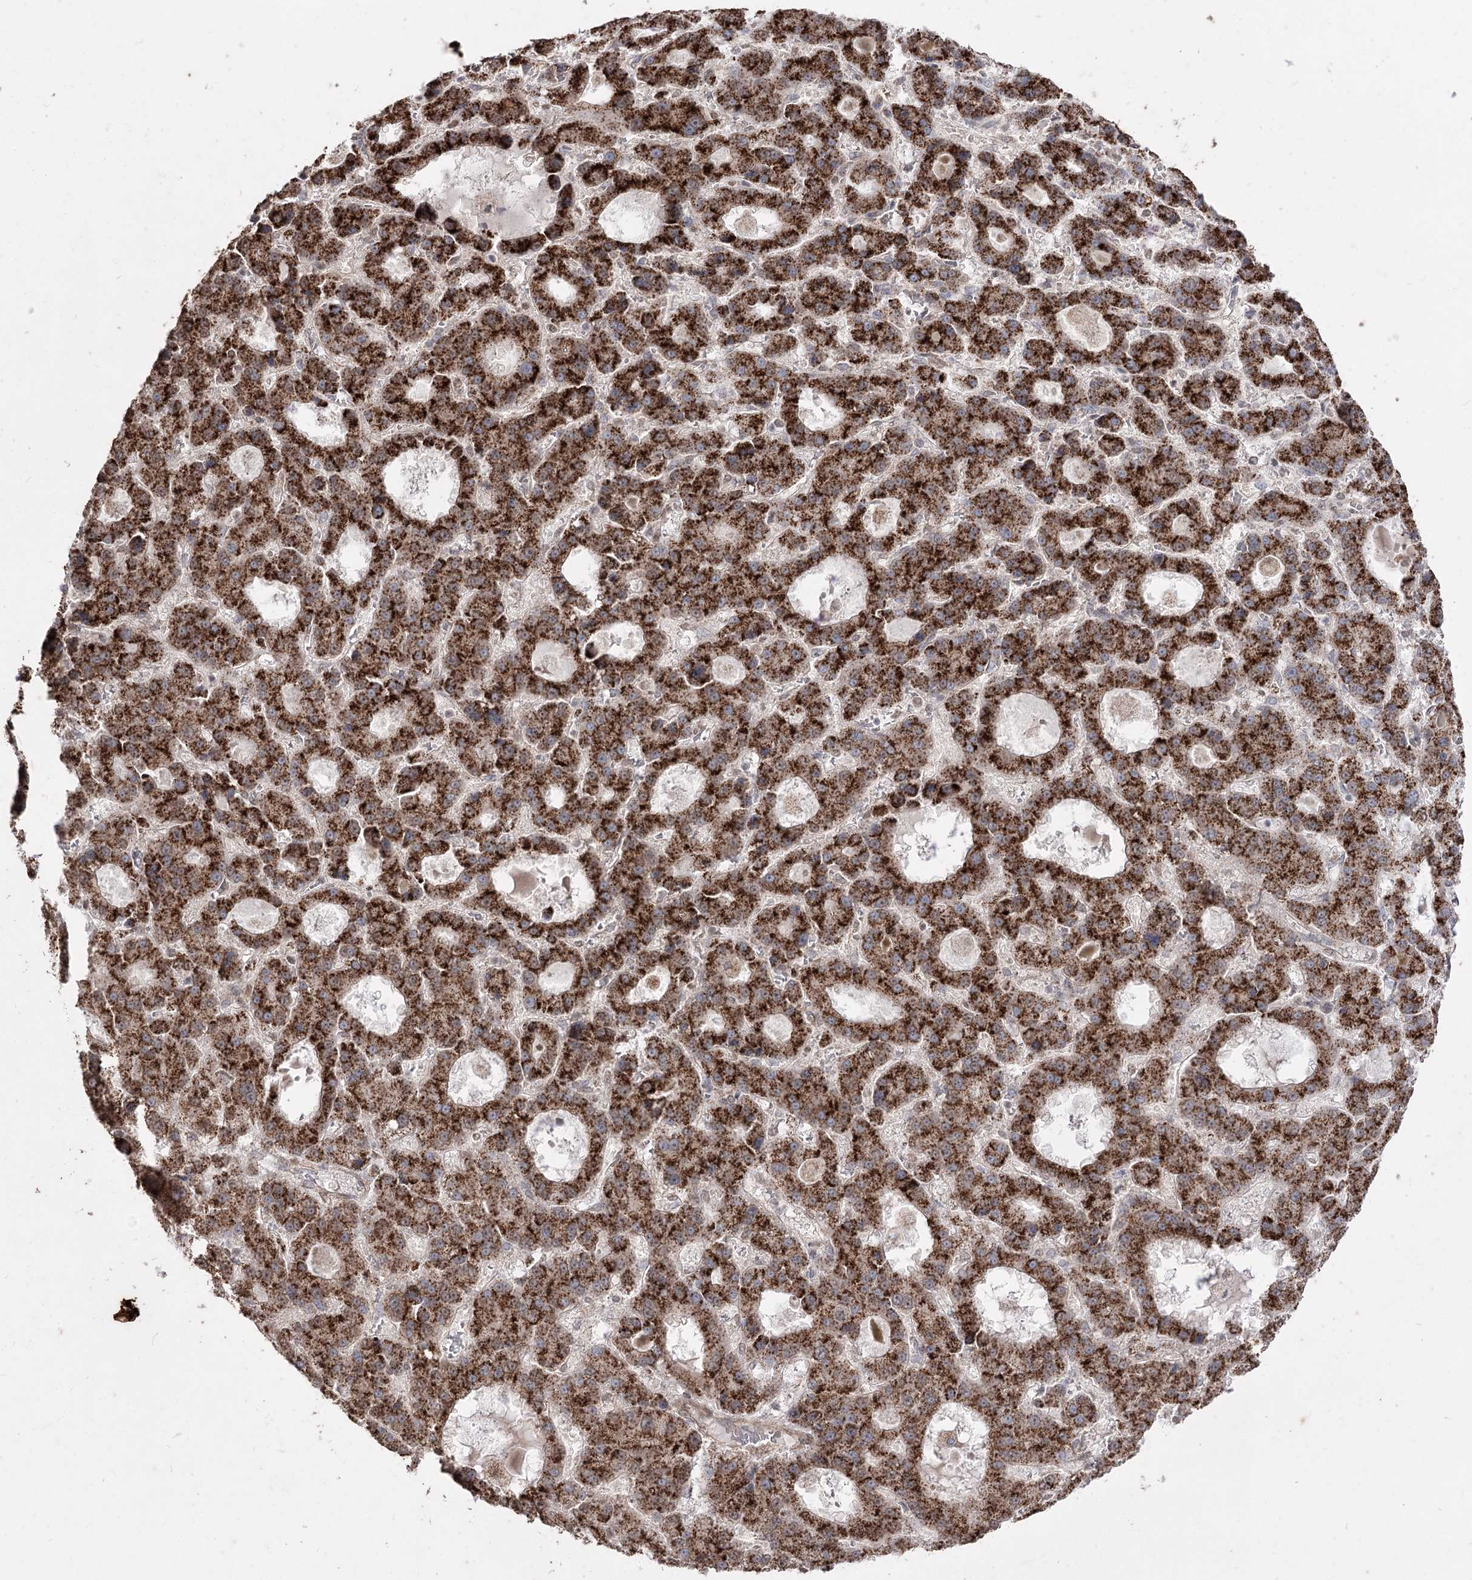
{"staining": {"intensity": "strong", "quantity": ">75%", "location": "cytoplasmic/membranous"}, "tissue": "liver cancer", "cell_type": "Tumor cells", "image_type": "cancer", "snomed": [{"axis": "morphology", "description": "Carcinoma, Hepatocellular, NOS"}, {"axis": "topography", "description": "Liver"}], "caption": "High-power microscopy captured an immunohistochemistry micrograph of hepatocellular carcinoma (liver), revealing strong cytoplasmic/membranous expression in about >75% of tumor cells.", "gene": "ZSCAN23", "patient": {"sex": "male", "age": 70}}